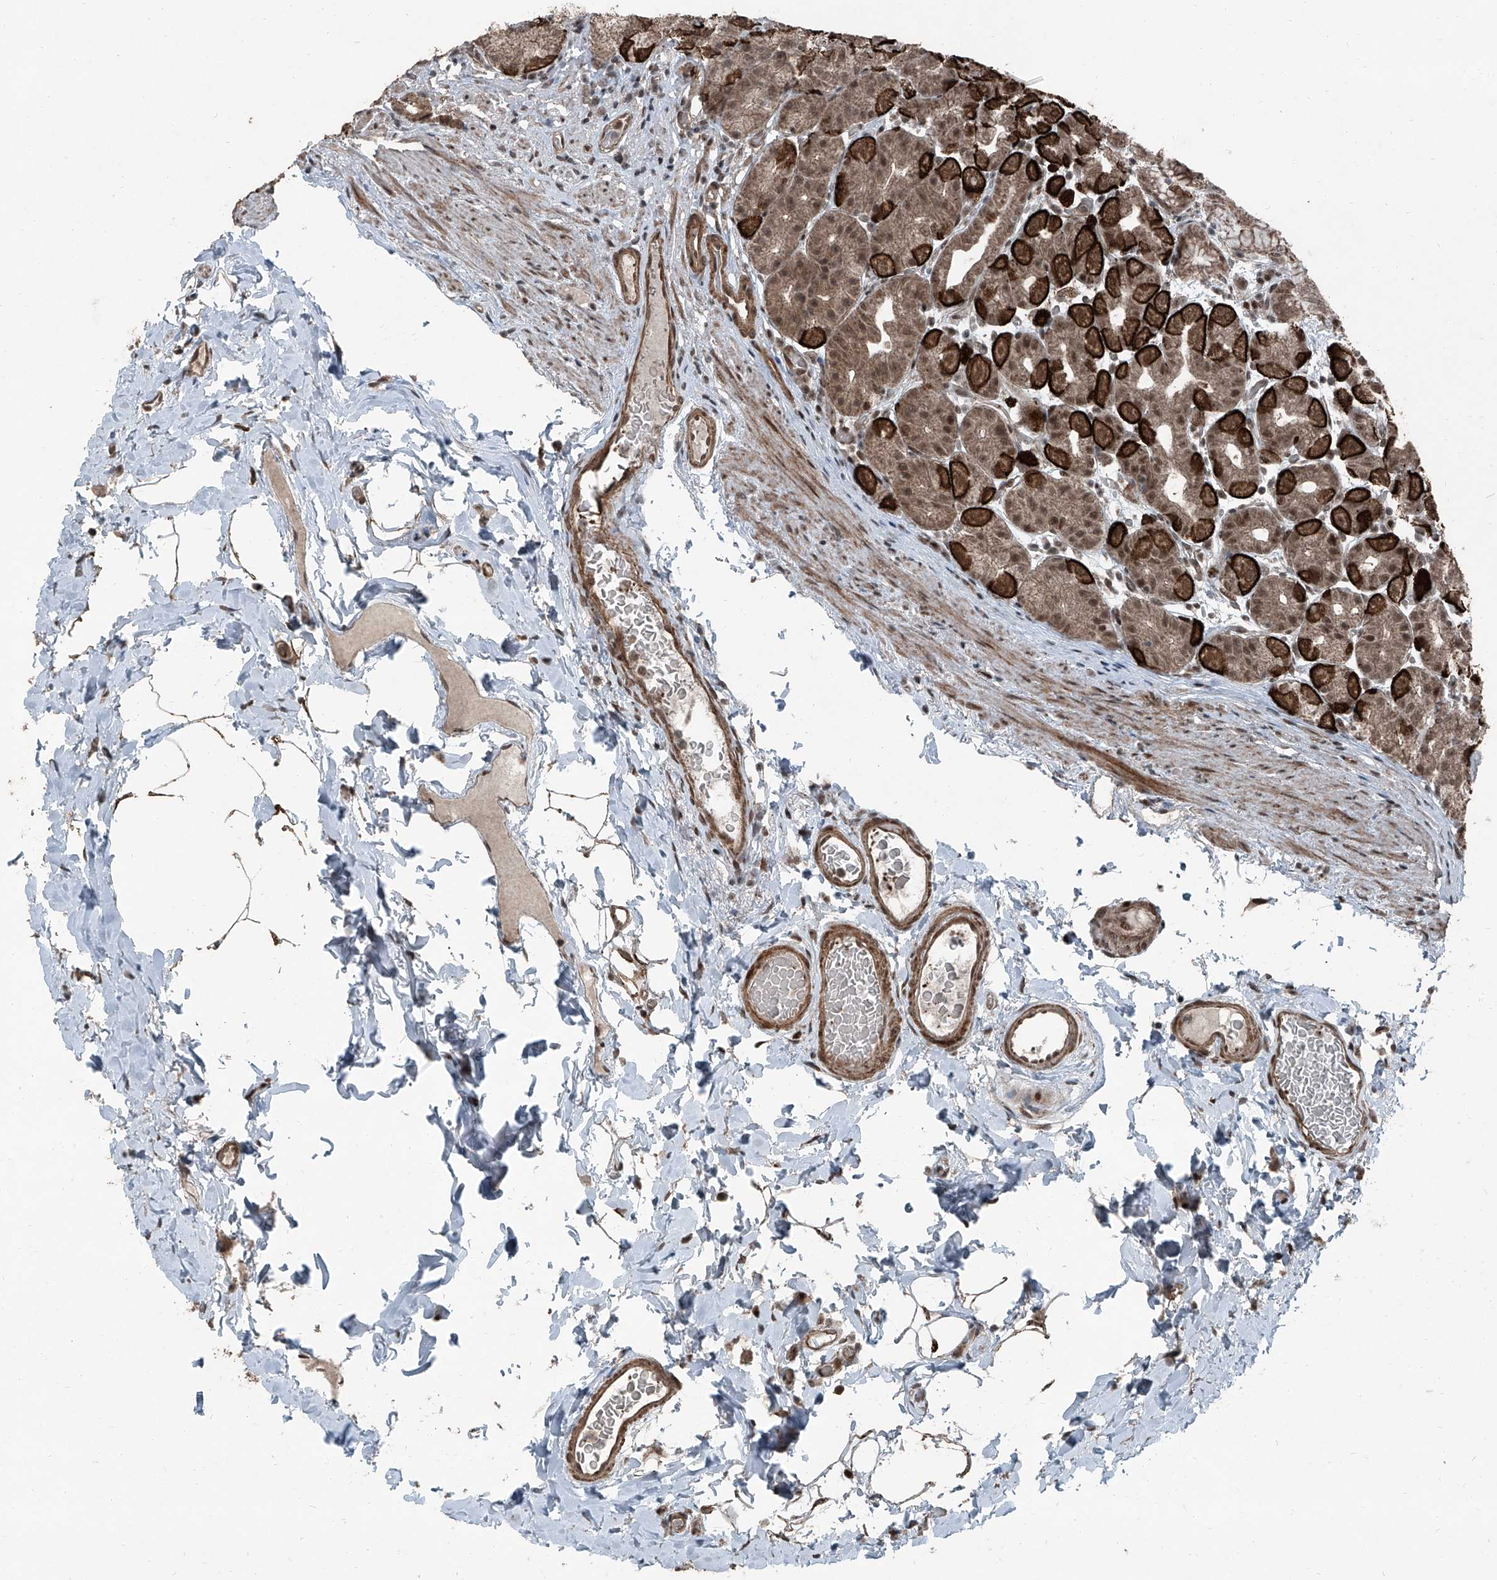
{"staining": {"intensity": "strong", "quantity": ">75%", "location": "cytoplasmic/membranous,nuclear"}, "tissue": "stomach", "cell_type": "Glandular cells", "image_type": "normal", "snomed": [{"axis": "morphology", "description": "Normal tissue, NOS"}, {"axis": "topography", "description": "Stomach, upper"}], "caption": "Immunohistochemistry (IHC) of benign human stomach shows high levels of strong cytoplasmic/membranous,nuclear expression in approximately >75% of glandular cells.", "gene": "ZNF570", "patient": {"sex": "male", "age": 68}}